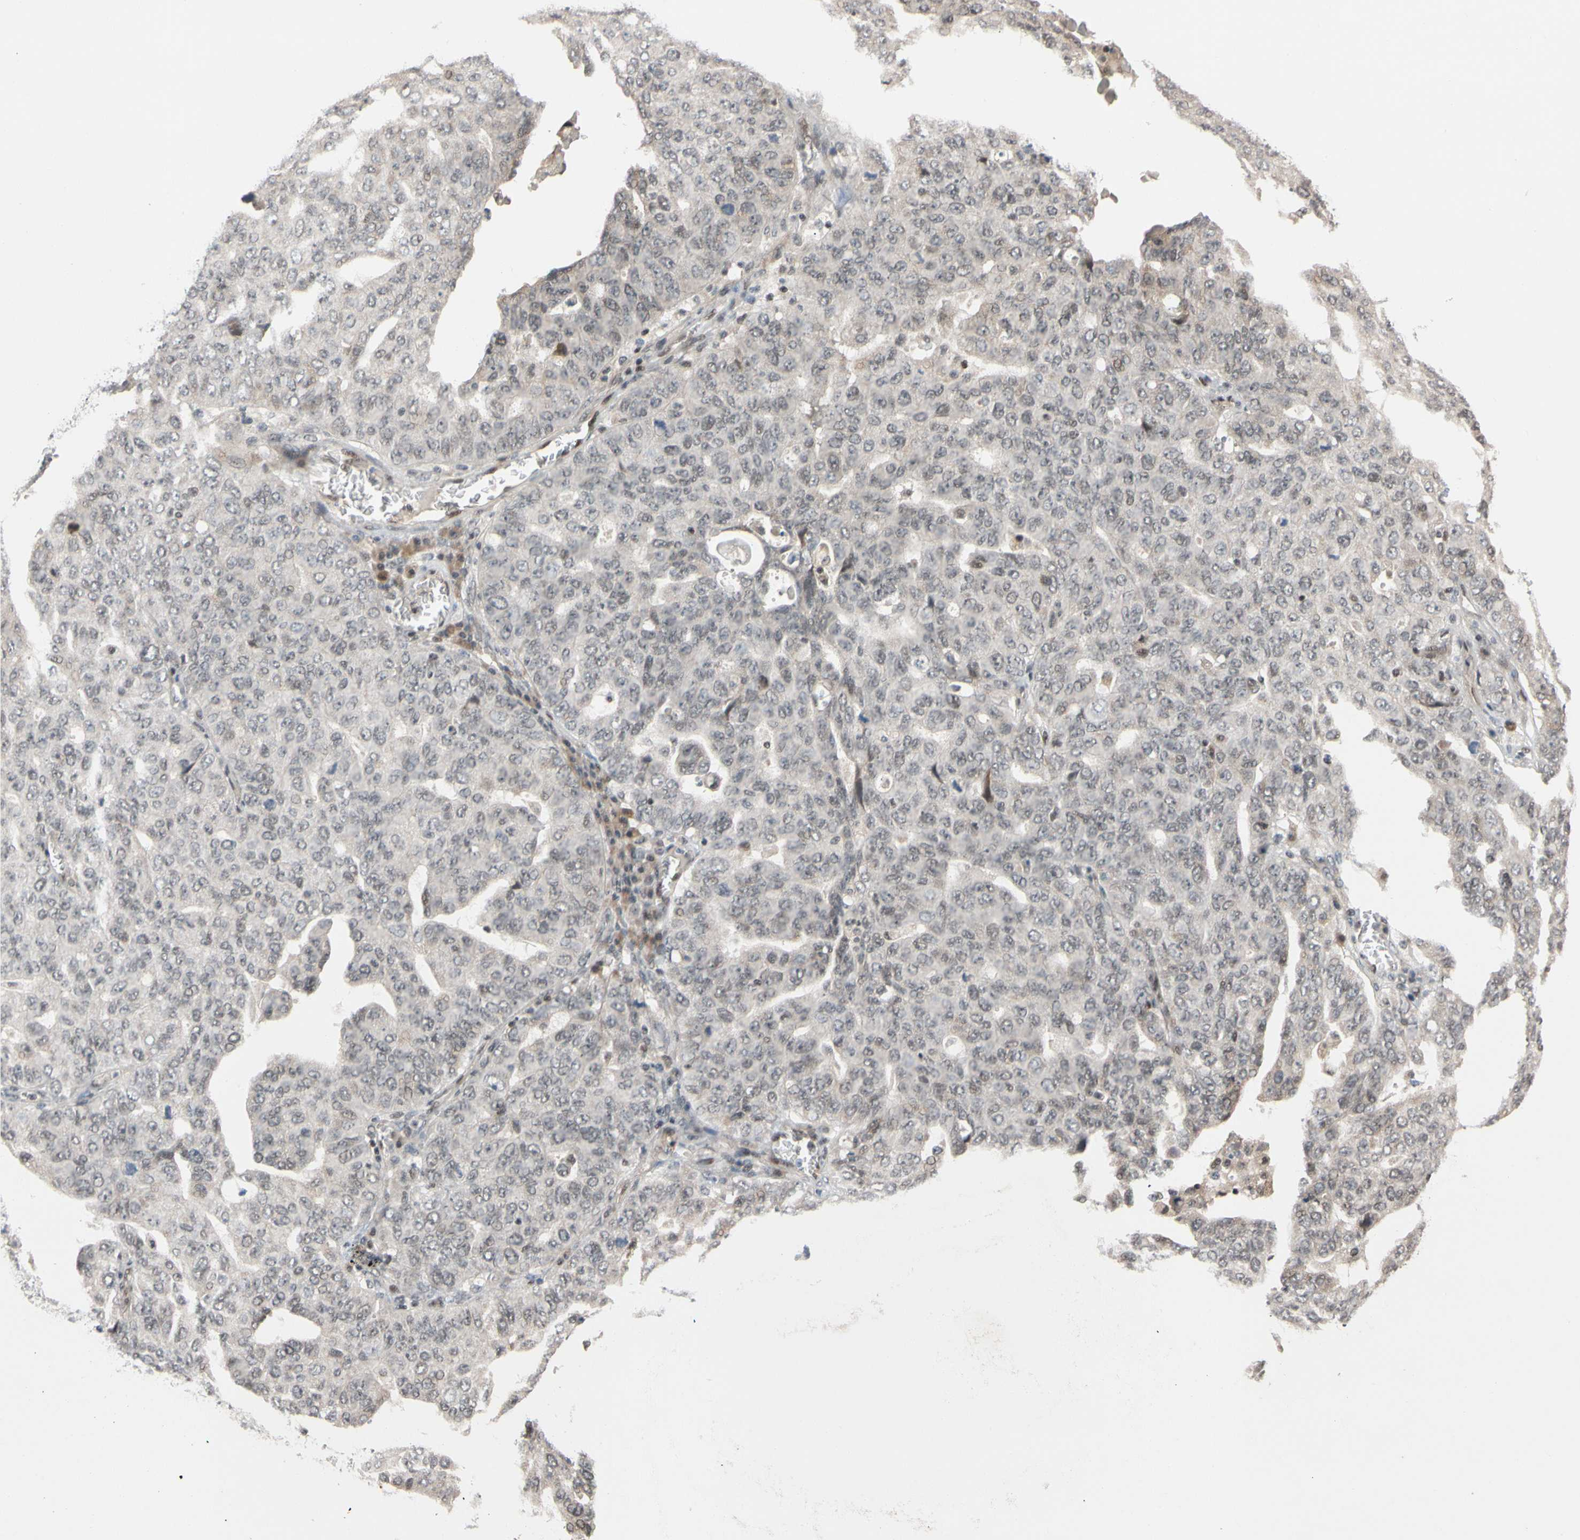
{"staining": {"intensity": "weak", "quantity": "<25%", "location": "nuclear"}, "tissue": "ovarian cancer", "cell_type": "Tumor cells", "image_type": "cancer", "snomed": [{"axis": "morphology", "description": "Carcinoma, endometroid"}, {"axis": "topography", "description": "Ovary"}], "caption": "A histopathology image of endometroid carcinoma (ovarian) stained for a protein exhibits no brown staining in tumor cells.", "gene": "TAF4", "patient": {"sex": "female", "age": 62}}